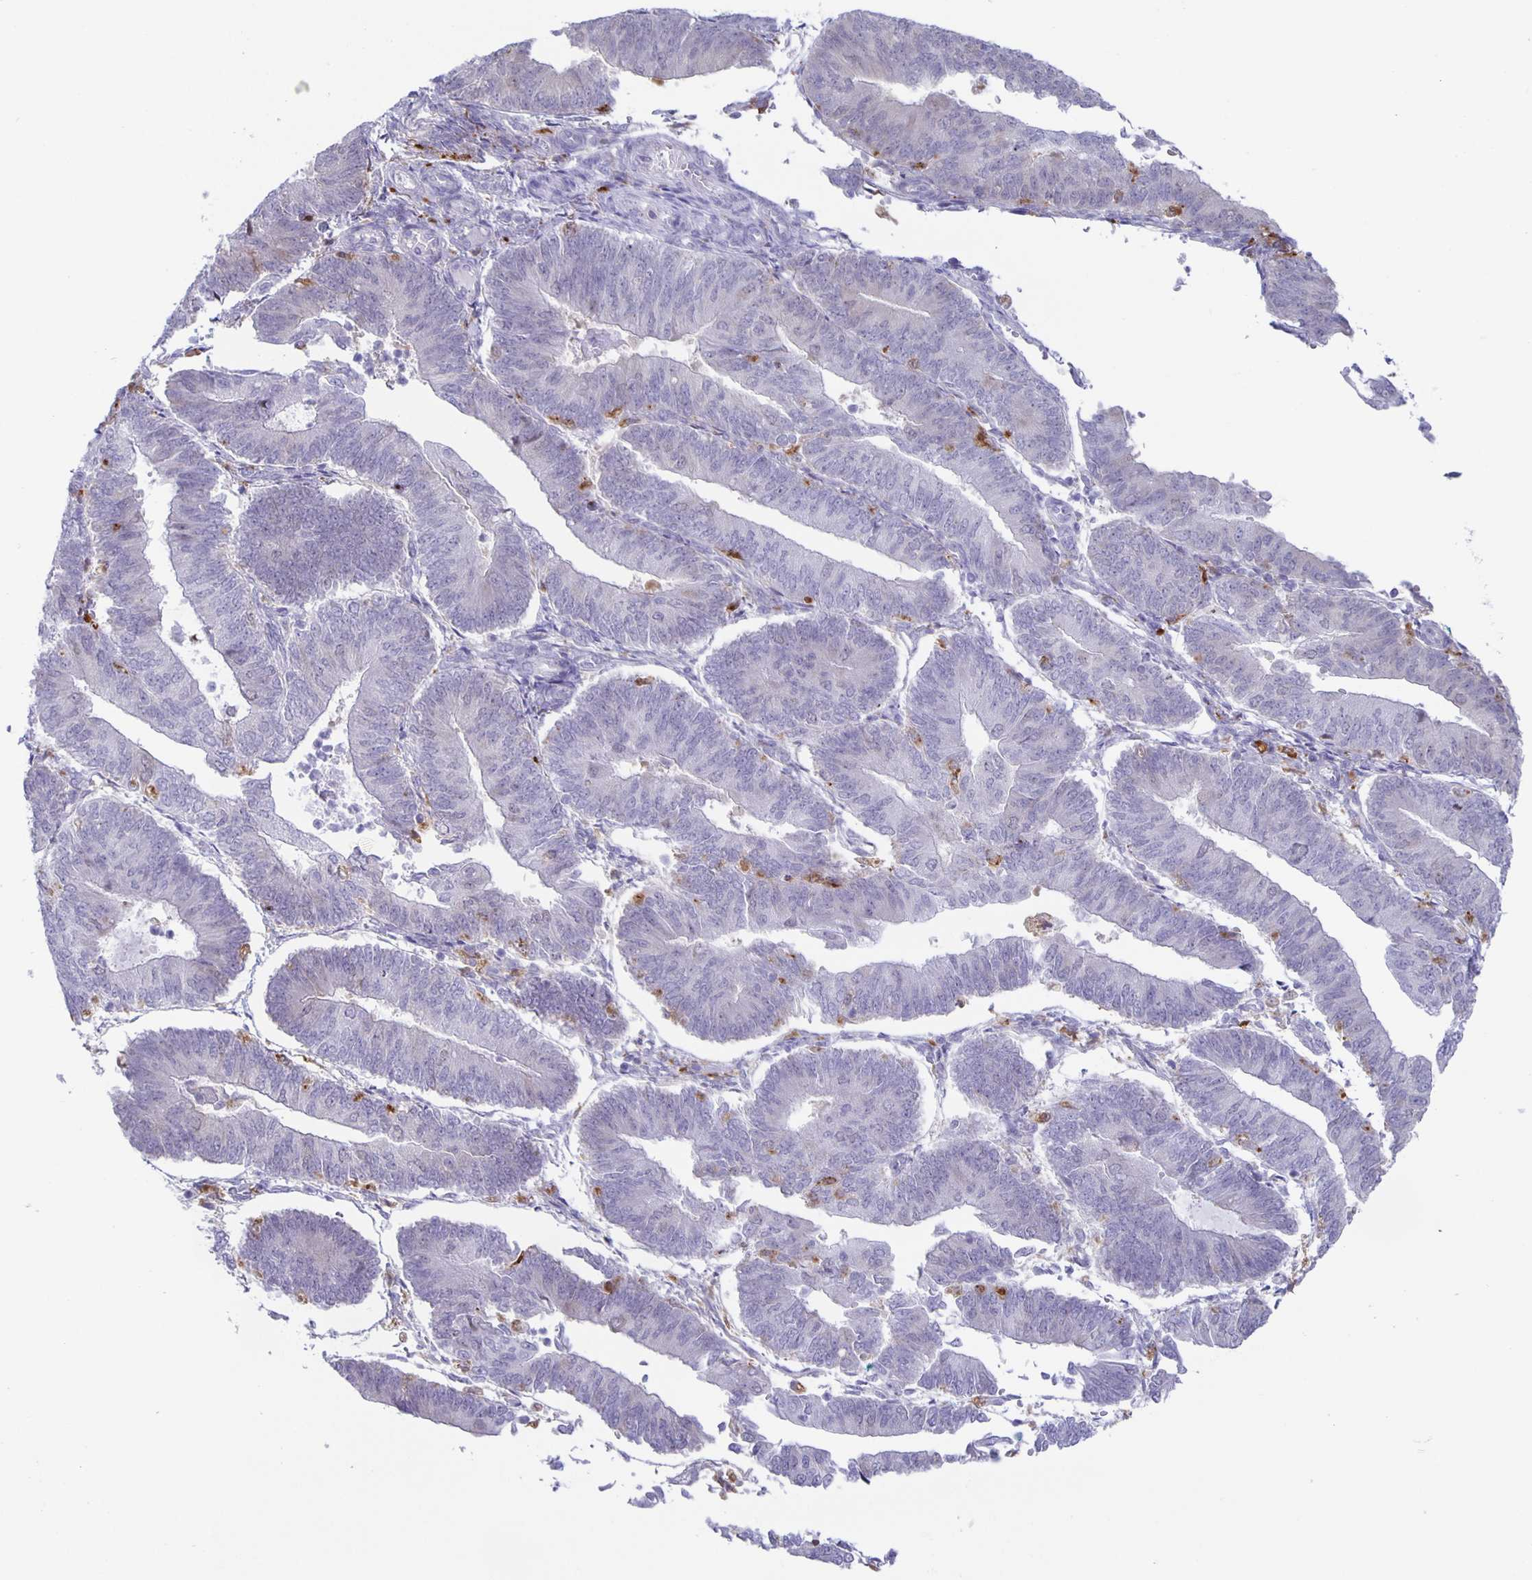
{"staining": {"intensity": "negative", "quantity": "none", "location": "none"}, "tissue": "endometrial cancer", "cell_type": "Tumor cells", "image_type": "cancer", "snomed": [{"axis": "morphology", "description": "Adenocarcinoma, NOS"}, {"axis": "topography", "description": "Endometrium"}], "caption": "Image shows no protein staining in tumor cells of adenocarcinoma (endometrial) tissue.", "gene": "LIPA", "patient": {"sex": "female", "age": 65}}